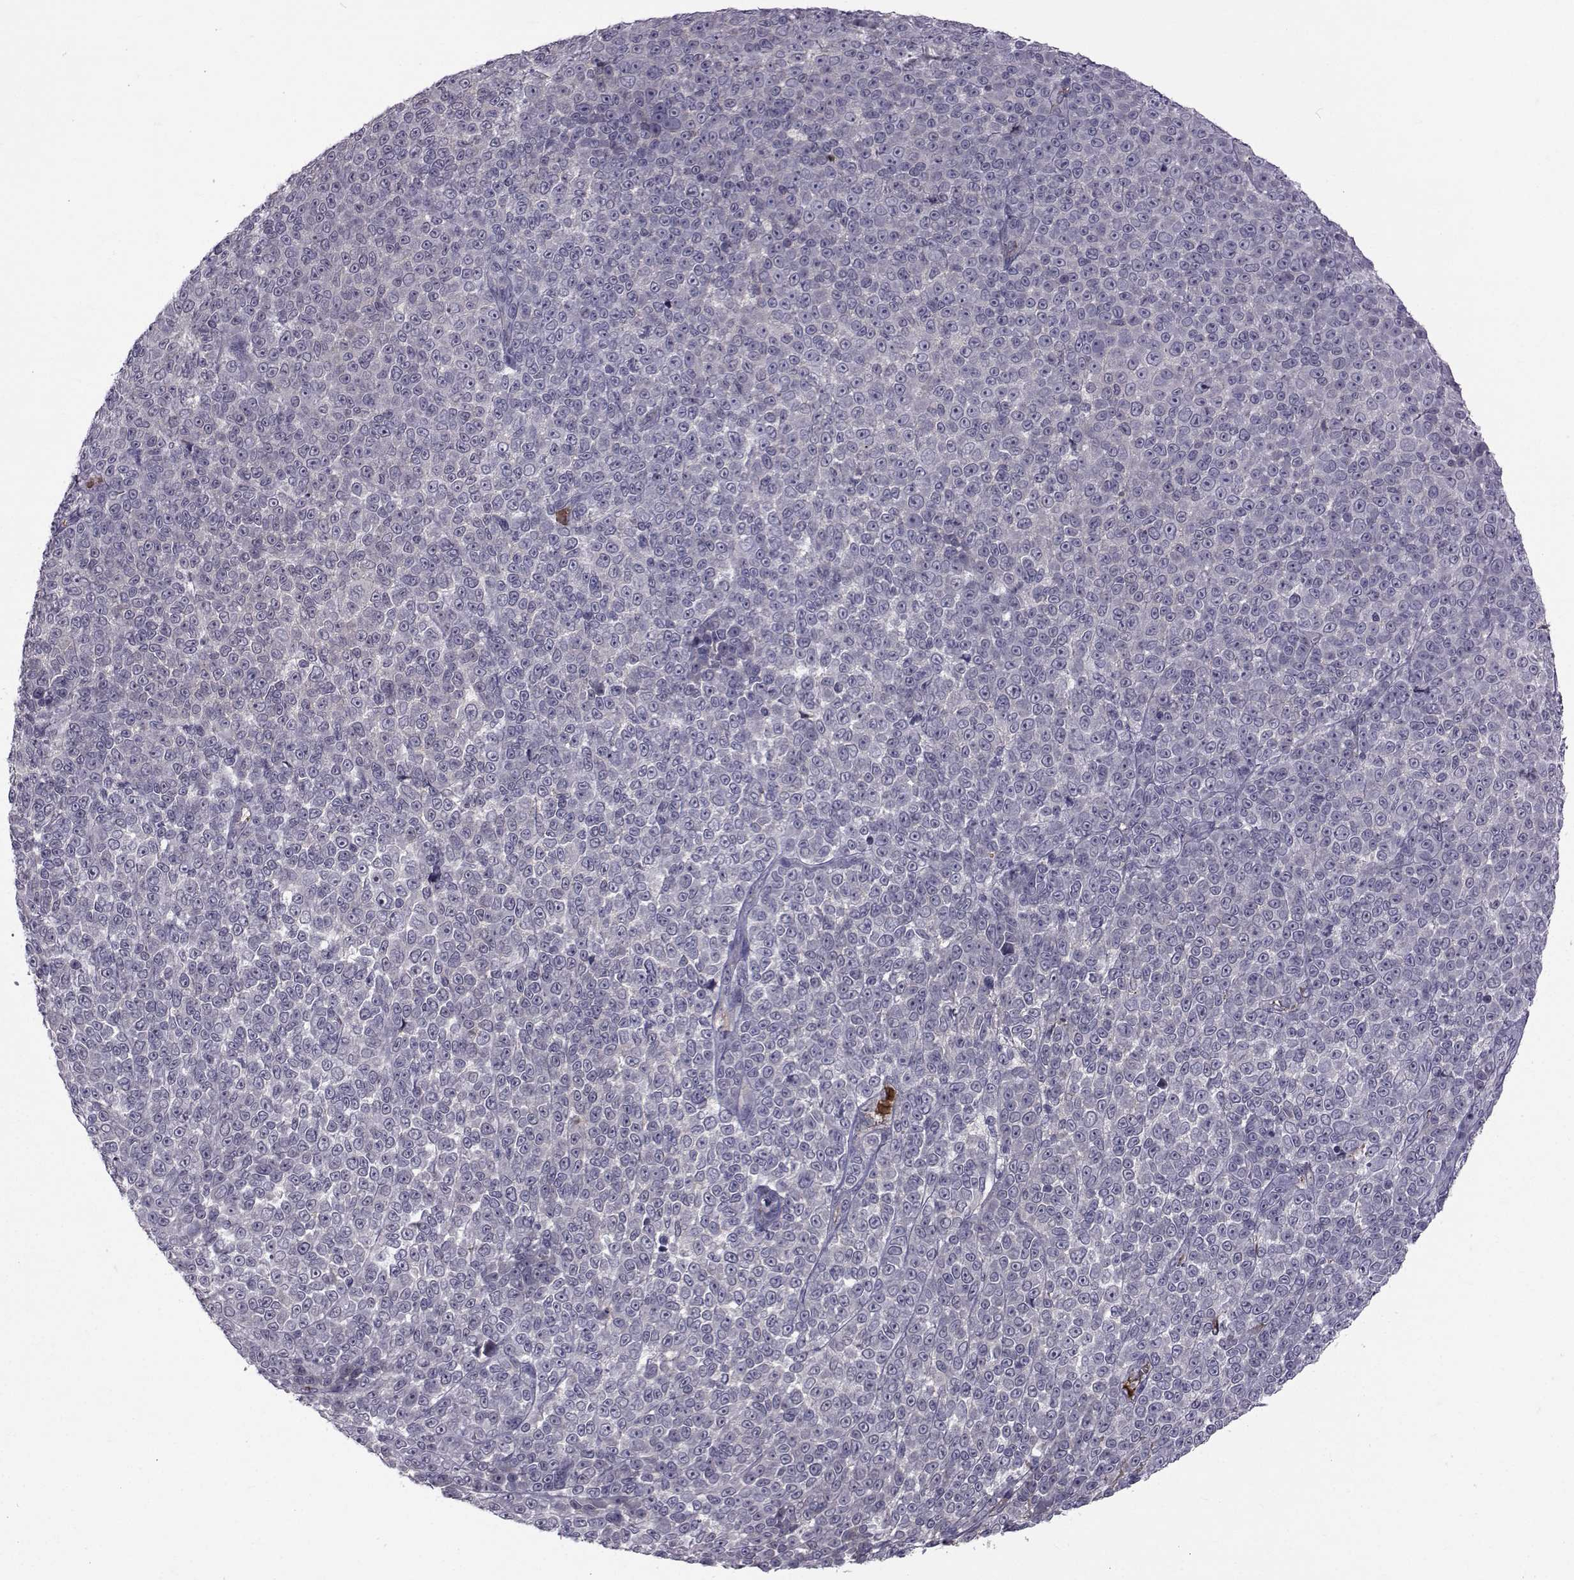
{"staining": {"intensity": "negative", "quantity": "none", "location": "none"}, "tissue": "melanoma", "cell_type": "Tumor cells", "image_type": "cancer", "snomed": [{"axis": "morphology", "description": "Malignant melanoma, NOS"}, {"axis": "topography", "description": "Skin"}], "caption": "A high-resolution histopathology image shows immunohistochemistry staining of malignant melanoma, which exhibits no significant staining in tumor cells.", "gene": "TNFRSF11B", "patient": {"sex": "female", "age": 95}}